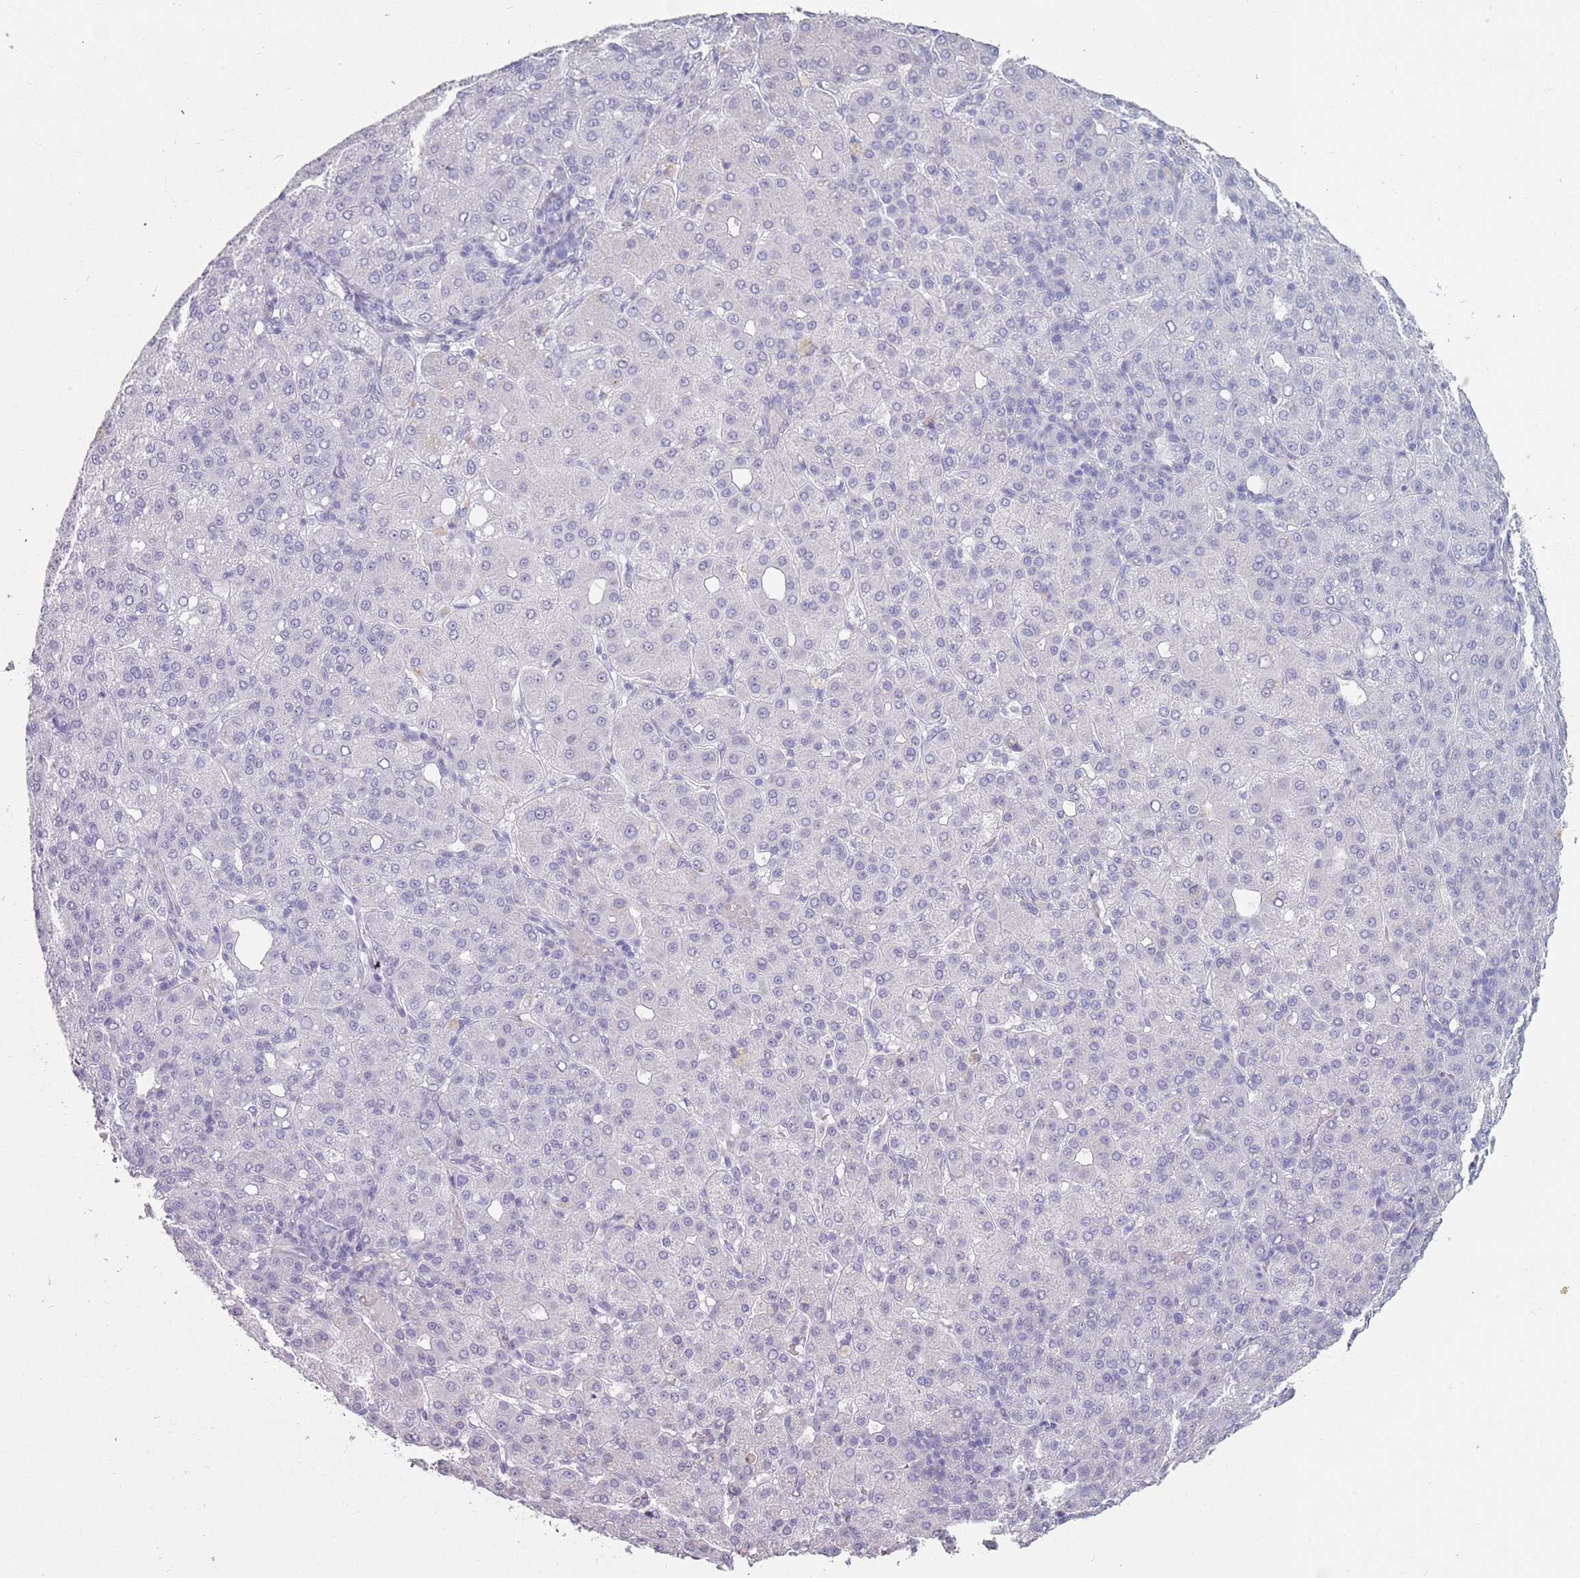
{"staining": {"intensity": "negative", "quantity": "none", "location": "none"}, "tissue": "liver cancer", "cell_type": "Tumor cells", "image_type": "cancer", "snomed": [{"axis": "morphology", "description": "Carcinoma, Hepatocellular, NOS"}, {"axis": "topography", "description": "Liver"}], "caption": "There is no significant expression in tumor cells of liver cancer (hepatocellular carcinoma).", "gene": "DDX4", "patient": {"sex": "male", "age": 65}}